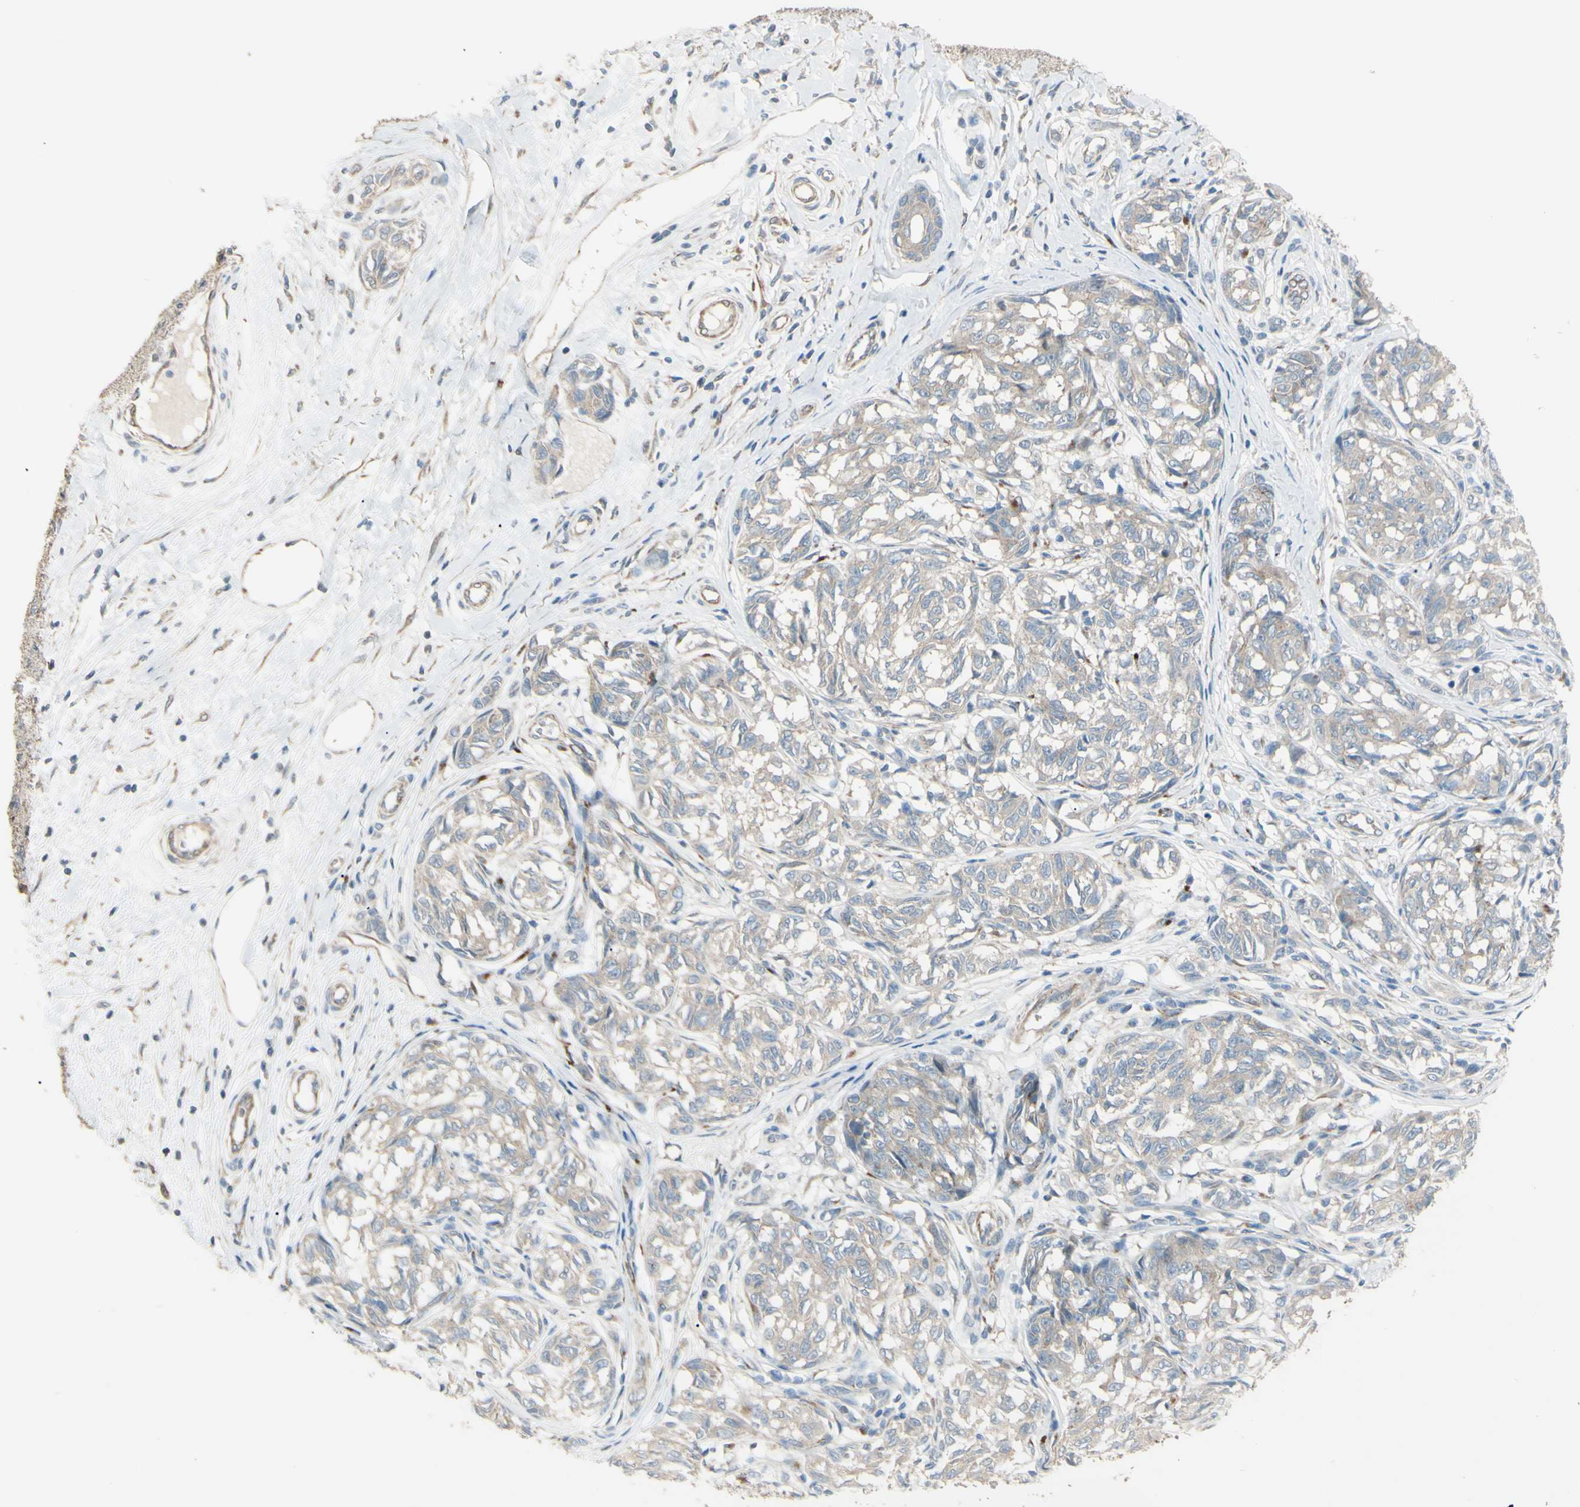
{"staining": {"intensity": "weak", "quantity": ">75%", "location": "cytoplasmic/membranous"}, "tissue": "melanoma", "cell_type": "Tumor cells", "image_type": "cancer", "snomed": [{"axis": "morphology", "description": "Malignant melanoma, NOS"}, {"axis": "topography", "description": "Skin"}], "caption": "Immunohistochemical staining of melanoma reveals low levels of weak cytoplasmic/membranous protein staining in about >75% of tumor cells. Immunohistochemistry stains the protein in brown and the nuclei are stained blue.", "gene": "LMTK2", "patient": {"sex": "female", "age": 64}}